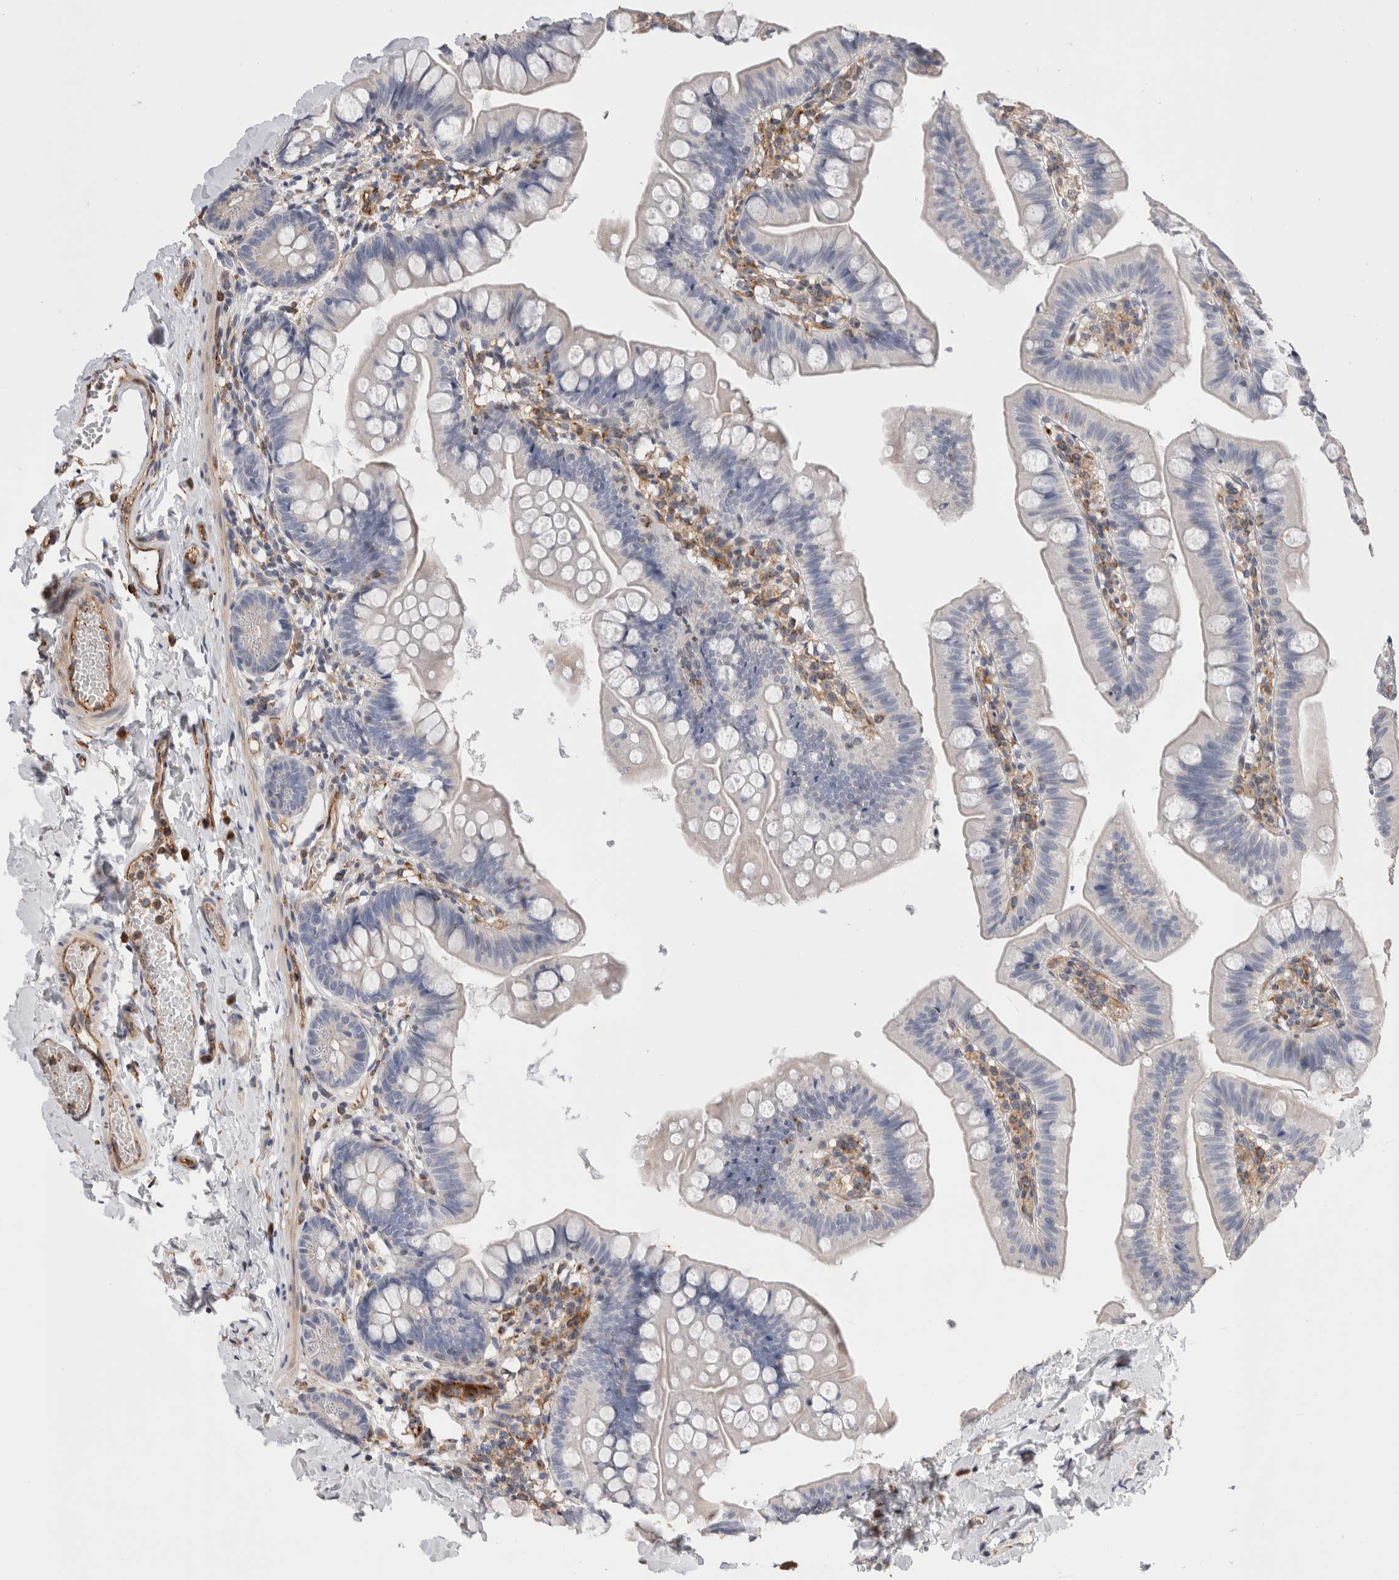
{"staining": {"intensity": "negative", "quantity": "none", "location": "none"}, "tissue": "small intestine", "cell_type": "Glandular cells", "image_type": "normal", "snomed": [{"axis": "morphology", "description": "Normal tissue, NOS"}, {"axis": "topography", "description": "Small intestine"}], "caption": "Protein analysis of benign small intestine reveals no significant positivity in glandular cells. (Stains: DAB (3,3'-diaminobenzidine) immunohistochemistry with hematoxylin counter stain, Microscopy: brightfield microscopy at high magnification).", "gene": "BNIP2", "patient": {"sex": "male", "age": 7}}